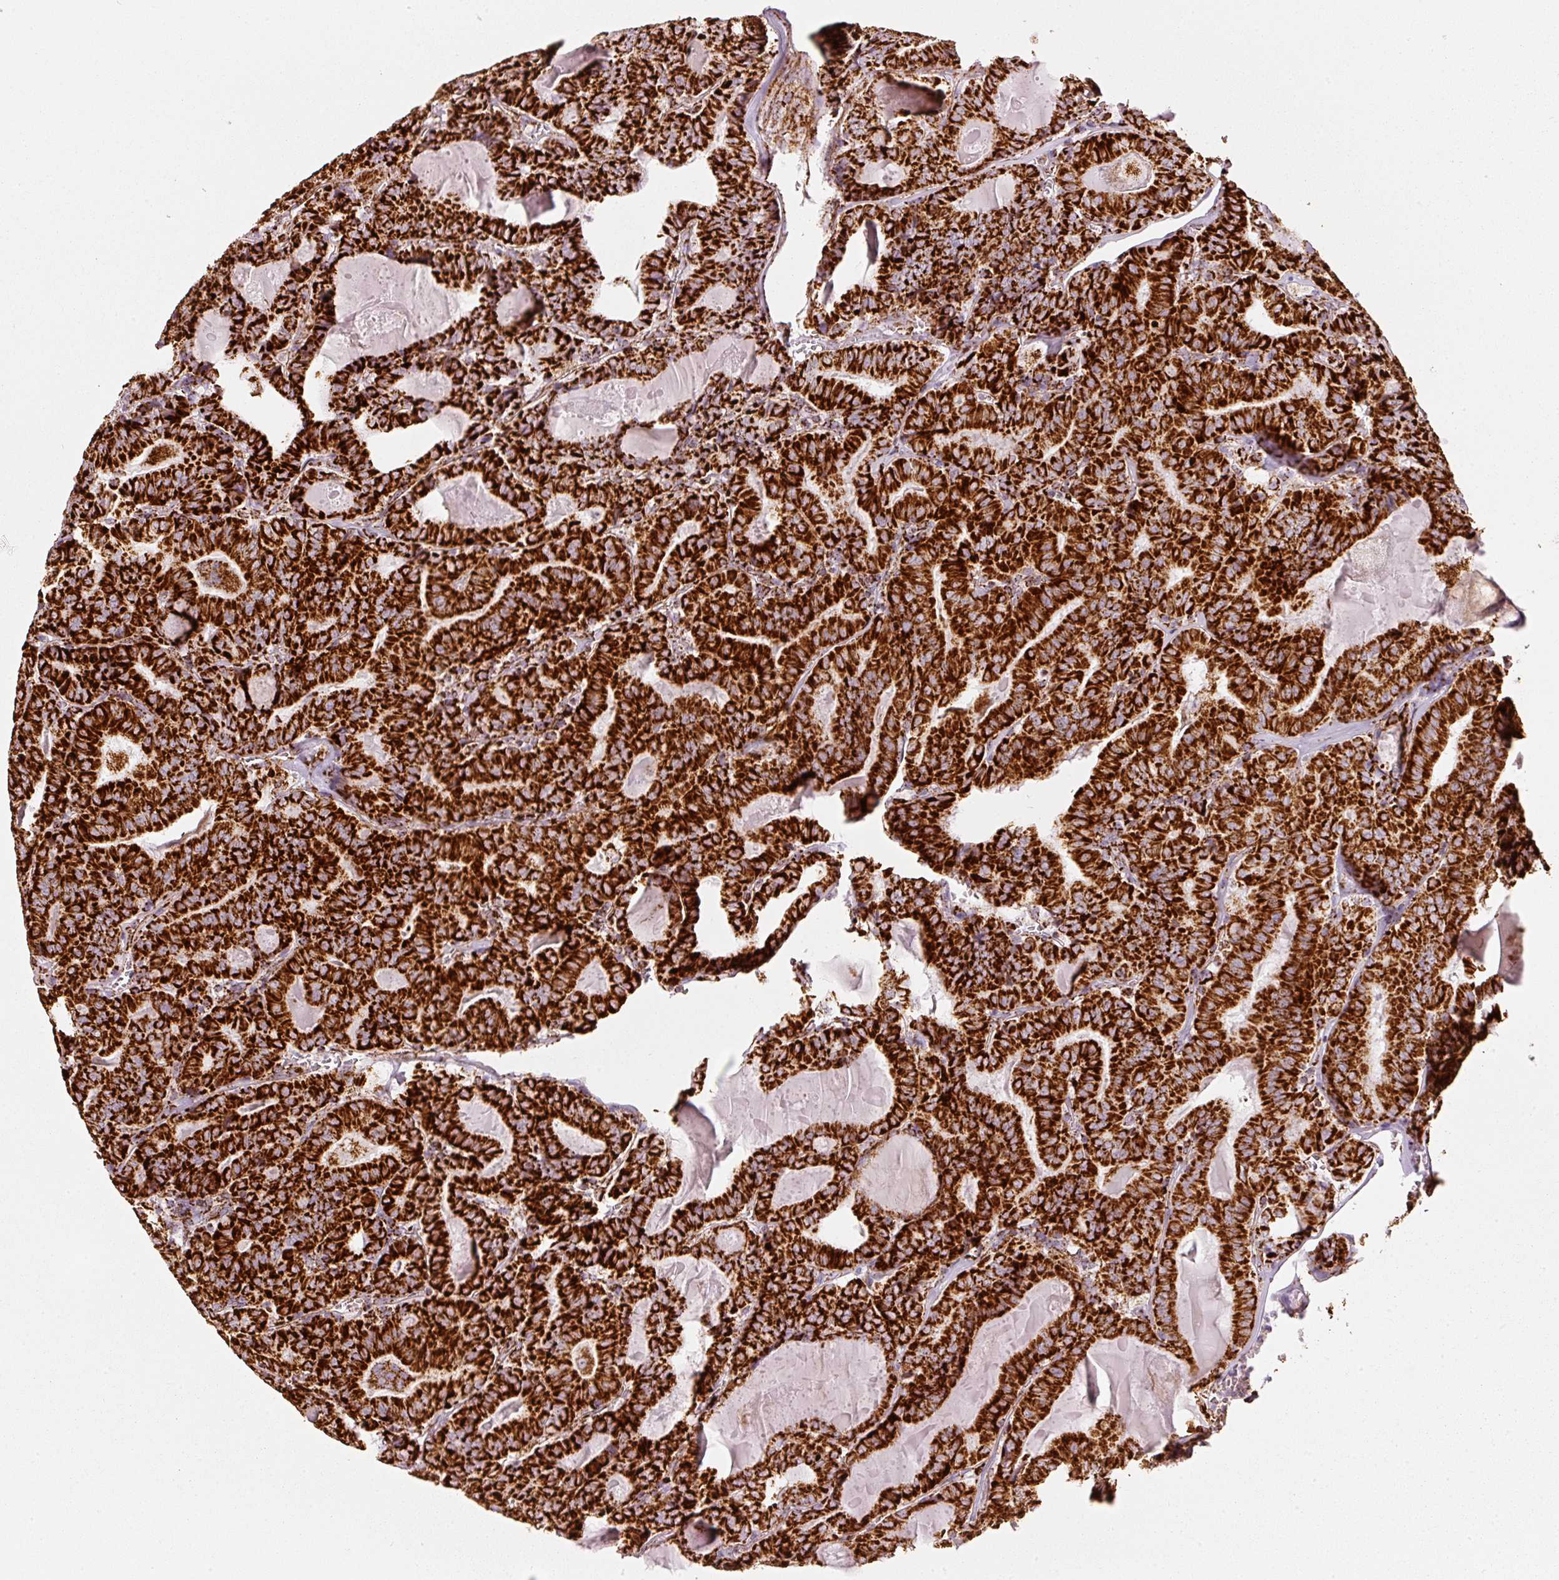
{"staining": {"intensity": "strong", "quantity": ">75%", "location": "cytoplasmic/membranous"}, "tissue": "thyroid cancer", "cell_type": "Tumor cells", "image_type": "cancer", "snomed": [{"axis": "morphology", "description": "Papillary adenocarcinoma, NOS"}, {"axis": "topography", "description": "Thyroid gland"}], "caption": "This is an image of IHC staining of papillary adenocarcinoma (thyroid), which shows strong positivity in the cytoplasmic/membranous of tumor cells.", "gene": "UQCRC1", "patient": {"sex": "female", "age": 72}}